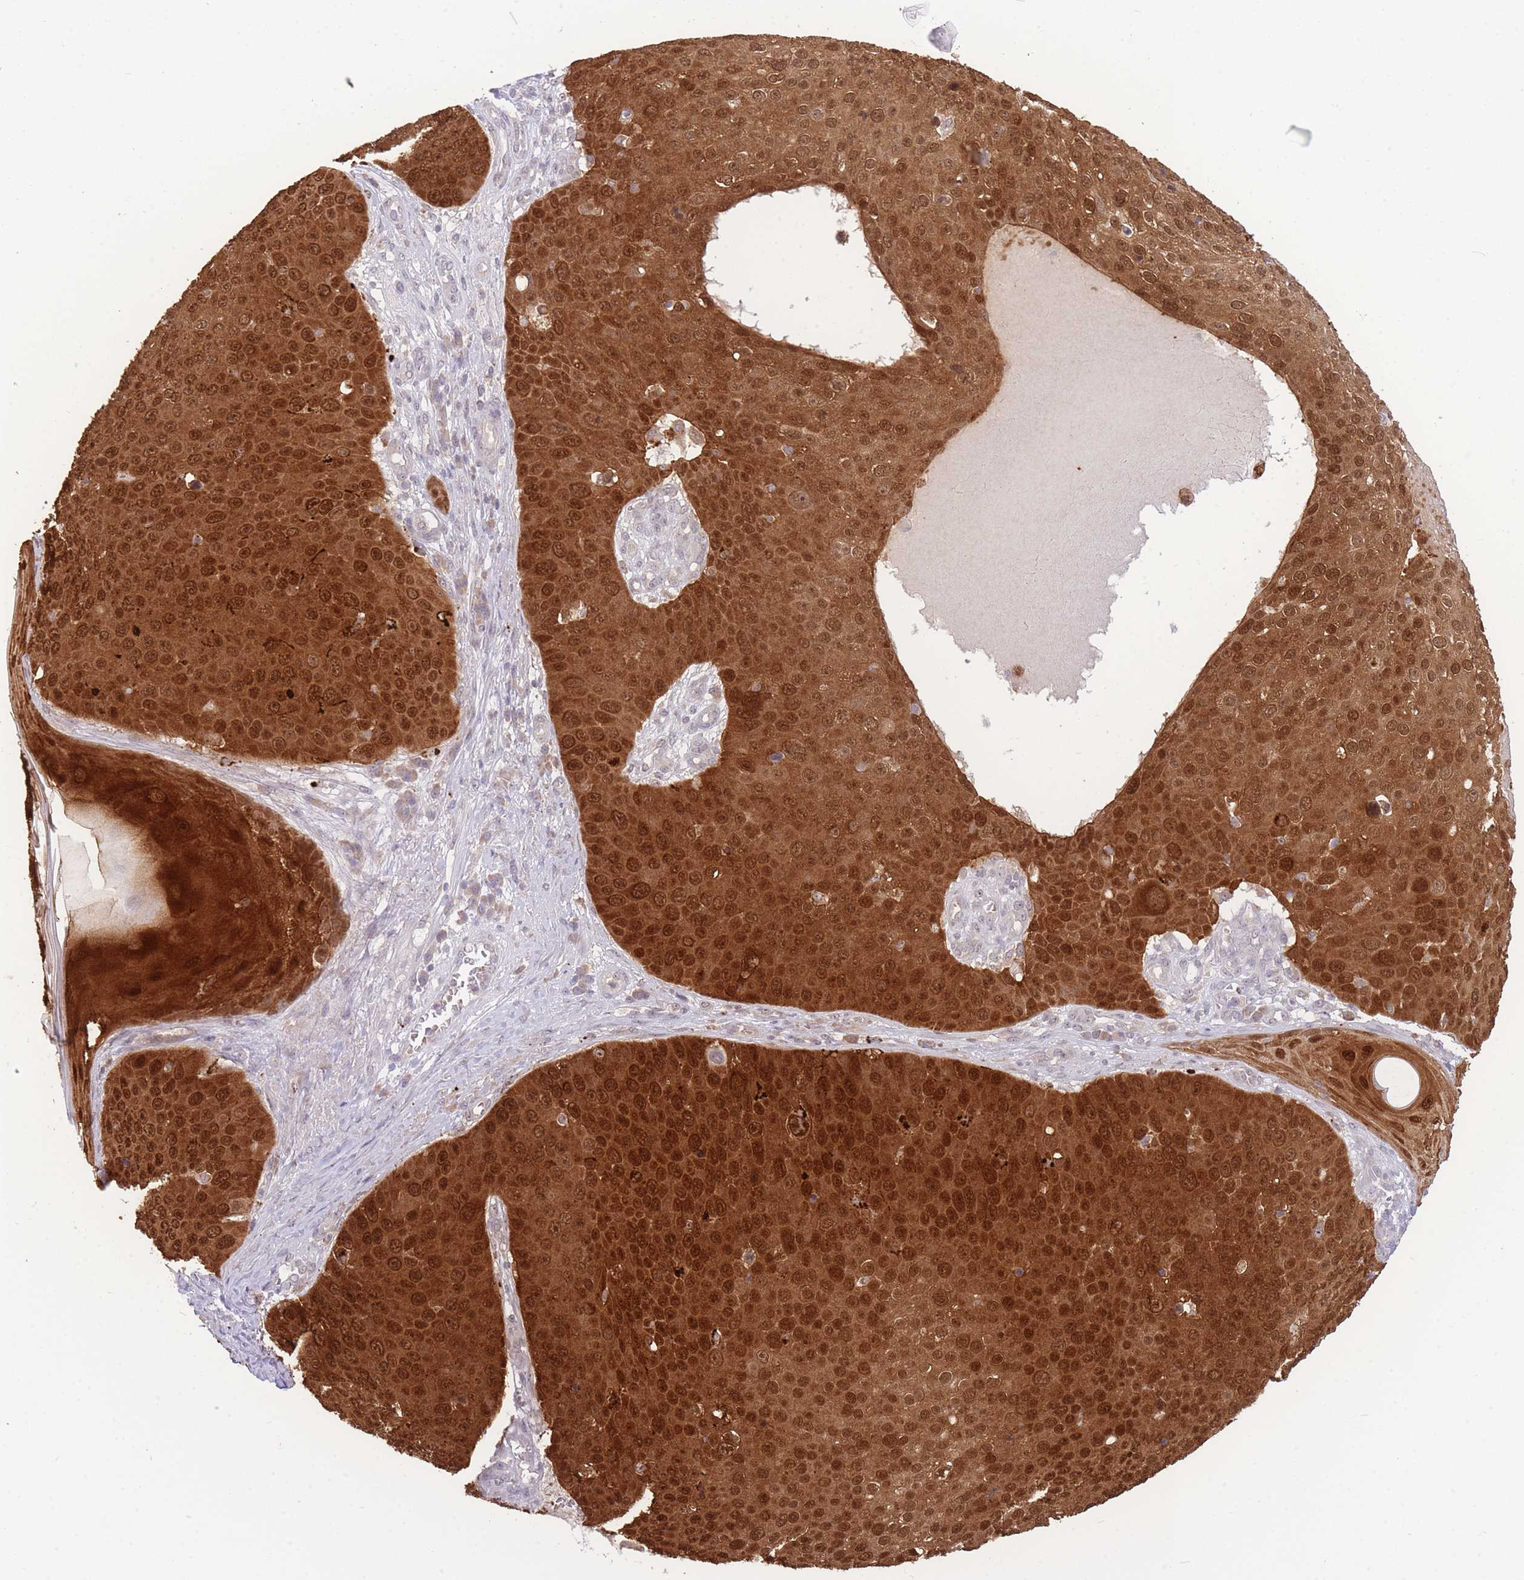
{"staining": {"intensity": "strong", "quantity": ">75%", "location": "cytoplasmic/membranous,nuclear"}, "tissue": "skin cancer", "cell_type": "Tumor cells", "image_type": "cancer", "snomed": [{"axis": "morphology", "description": "Squamous cell carcinoma, NOS"}, {"axis": "topography", "description": "Skin"}], "caption": "Immunohistochemical staining of human squamous cell carcinoma (skin) reveals high levels of strong cytoplasmic/membranous and nuclear protein positivity in about >75% of tumor cells.", "gene": "FBXO46", "patient": {"sex": "male", "age": 71}}